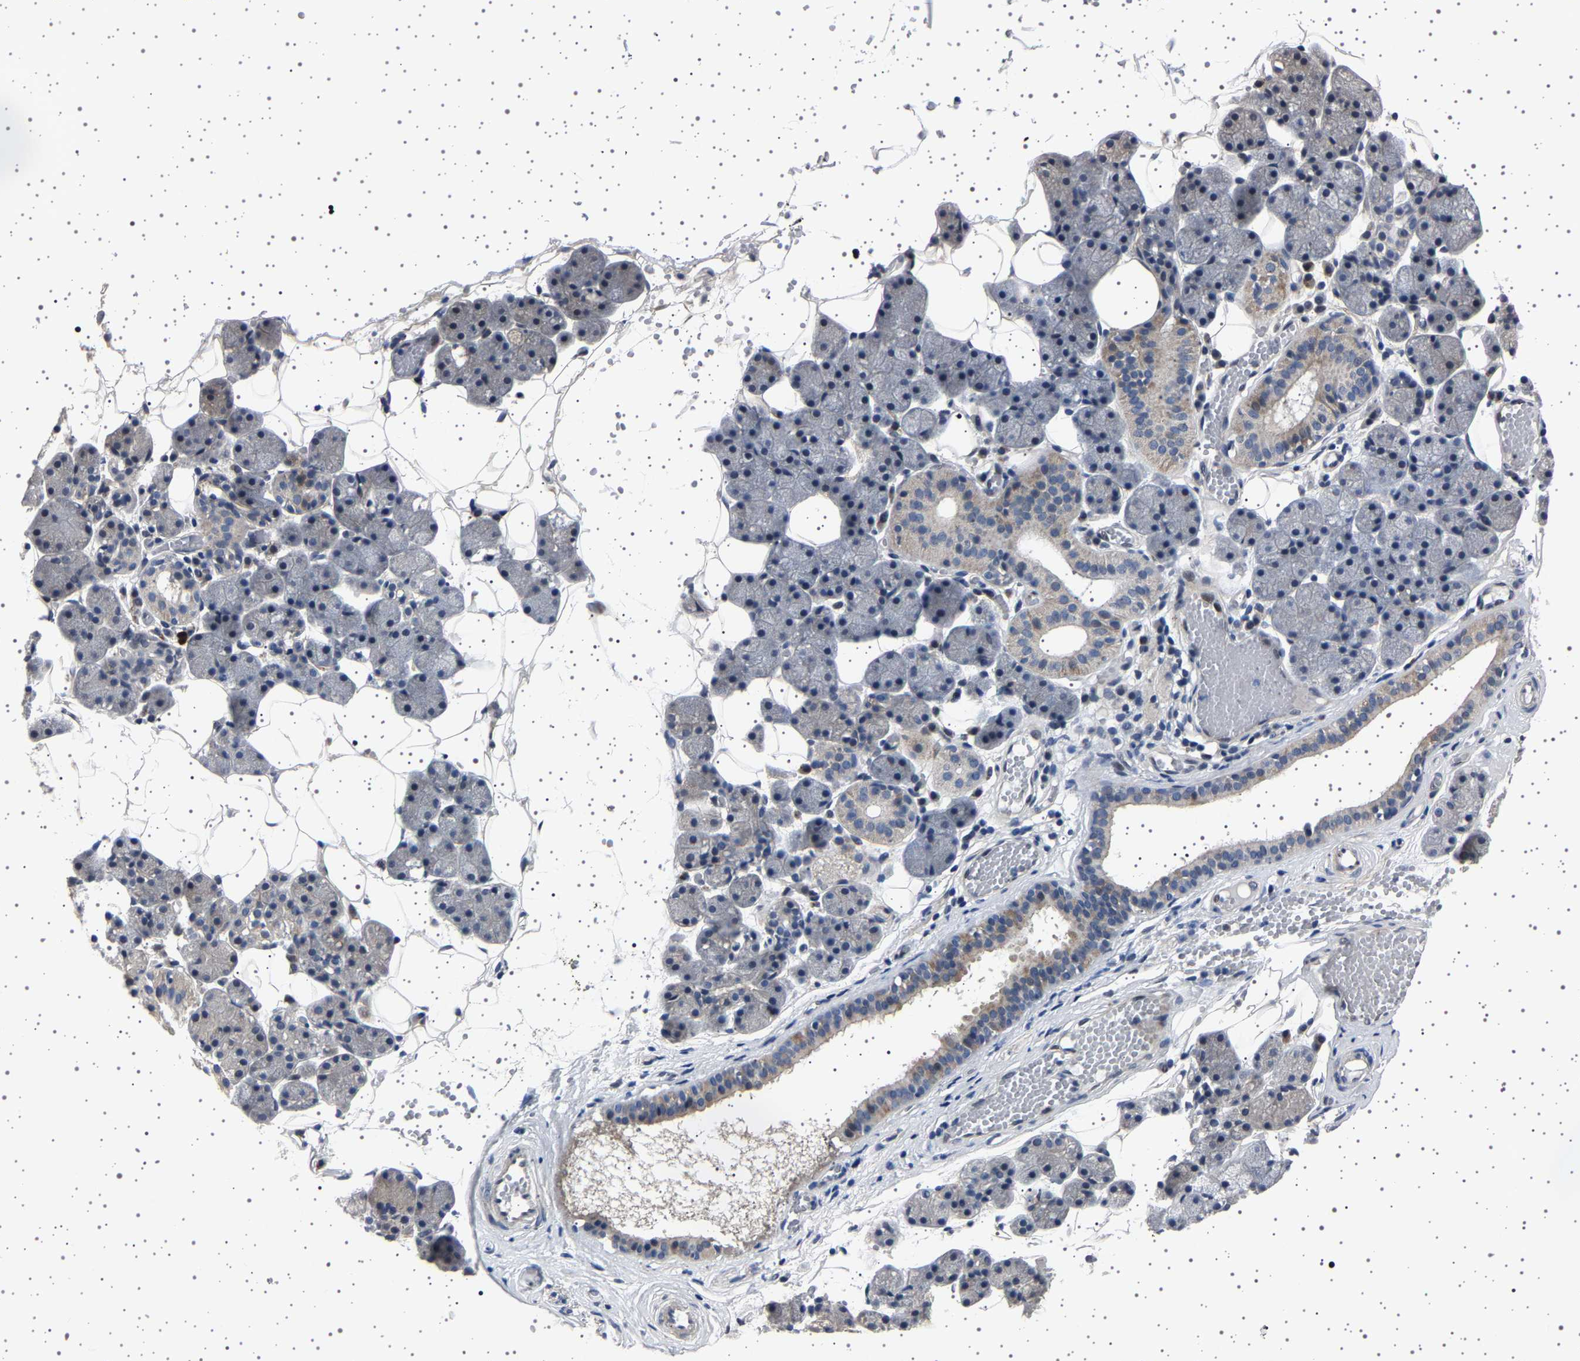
{"staining": {"intensity": "weak", "quantity": "<25%", "location": "cytoplasmic/membranous"}, "tissue": "salivary gland", "cell_type": "Glandular cells", "image_type": "normal", "snomed": [{"axis": "morphology", "description": "Normal tissue, NOS"}, {"axis": "topography", "description": "Salivary gland"}], "caption": "High magnification brightfield microscopy of benign salivary gland stained with DAB (brown) and counterstained with hematoxylin (blue): glandular cells show no significant staining.", "gene": "PAK5", "patient": {"sex": "female", "age": 33}}